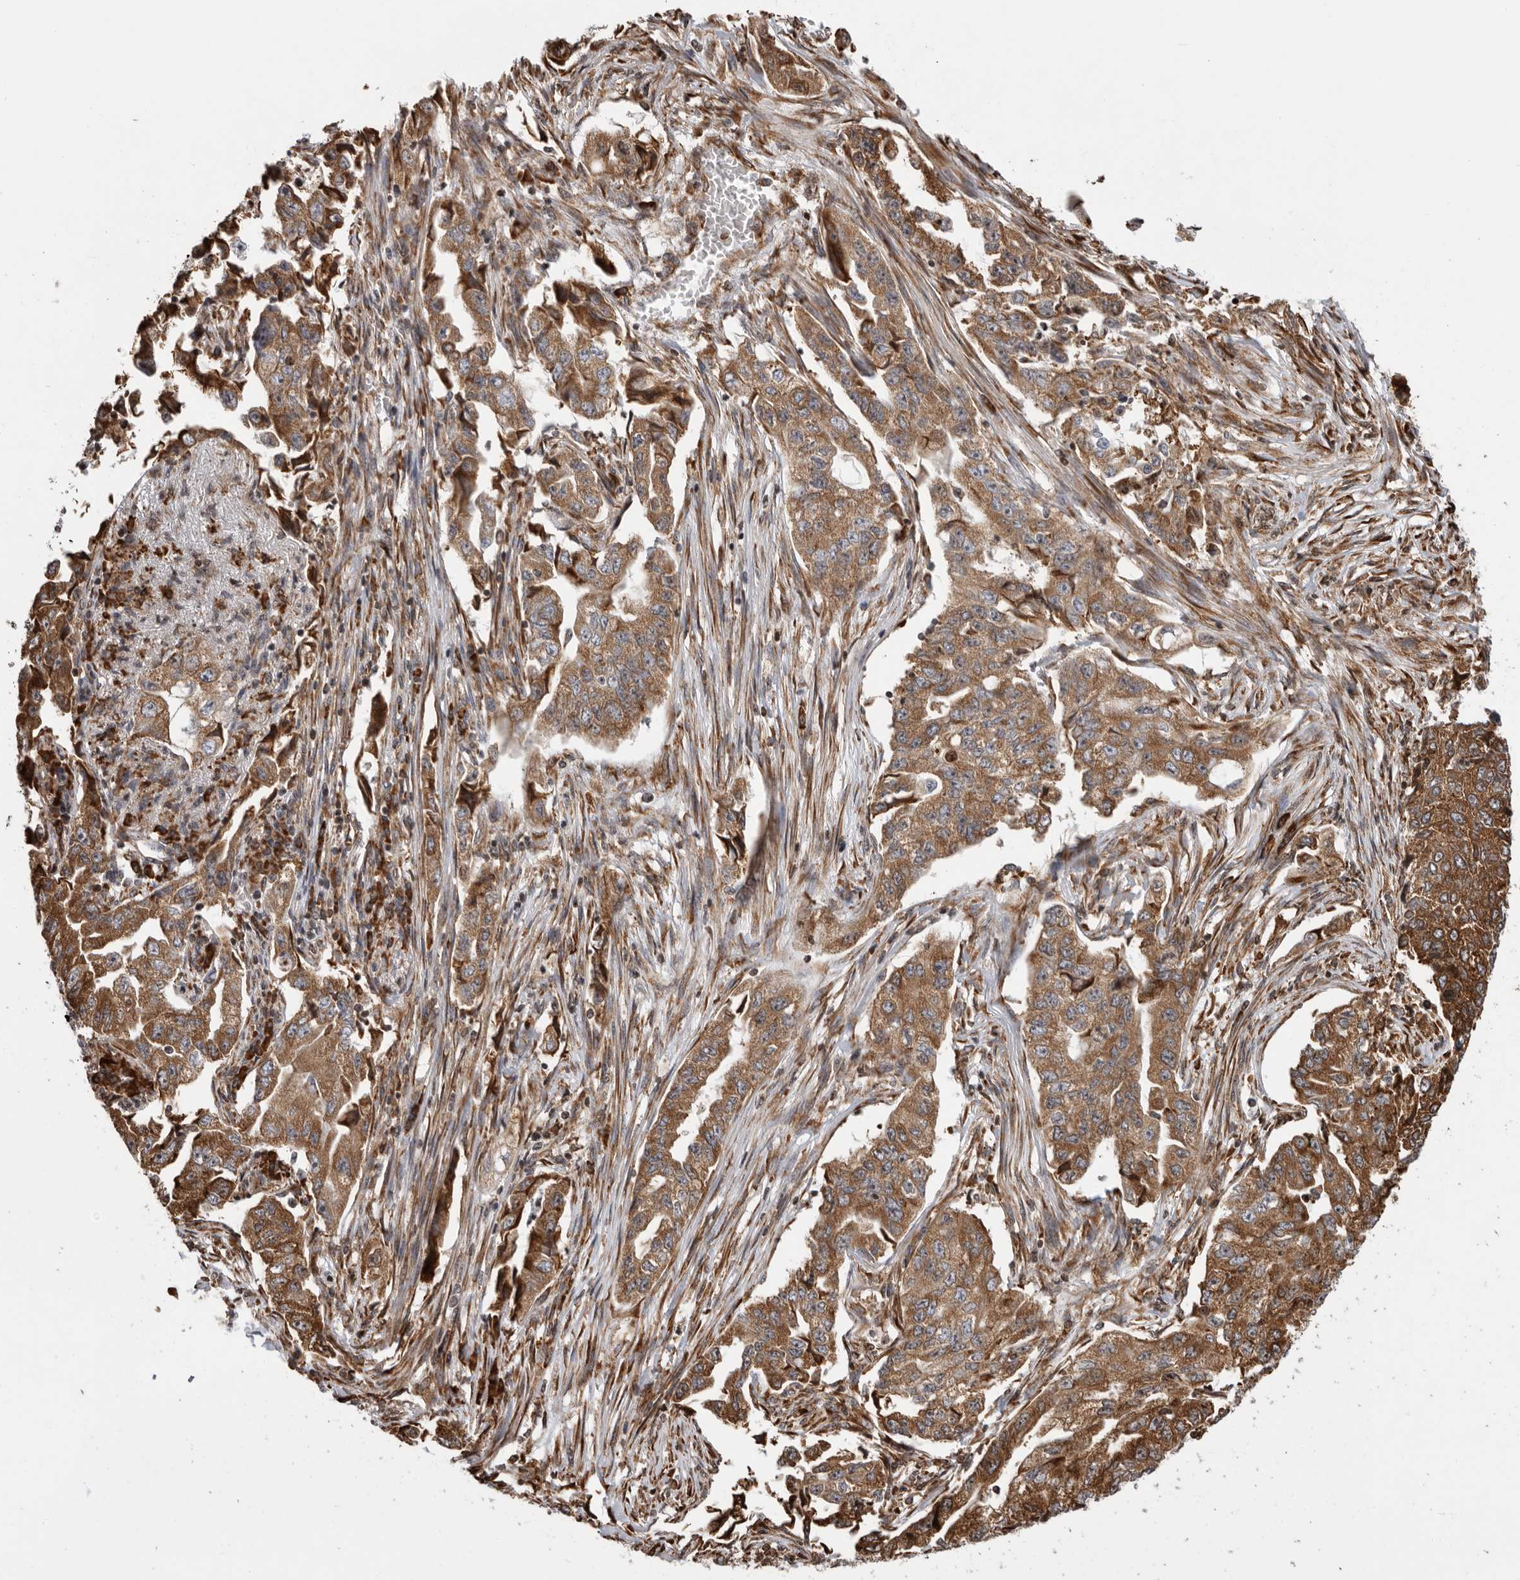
{"staining": {"intensity": "strong", "quantity": ">75%", "location": "cytoplasmic/membranous"}, "tissue": "lung cancer", "cell_type": "Tumor cells", "image_type": "cancer", "snomed": [{"axis": "morphology", "description": "Adenocarcinoma, NOS"}, {"axis": "topography", "description": "Lung"}], "caption": "A high amount of strong cytoplasmic/membranous staining is present in about >75% of tumor cells in lung cancer (adenocarcinoma) tissue.", "gene": "FZD3", "patient": {"sex": "female", "age": 51}}